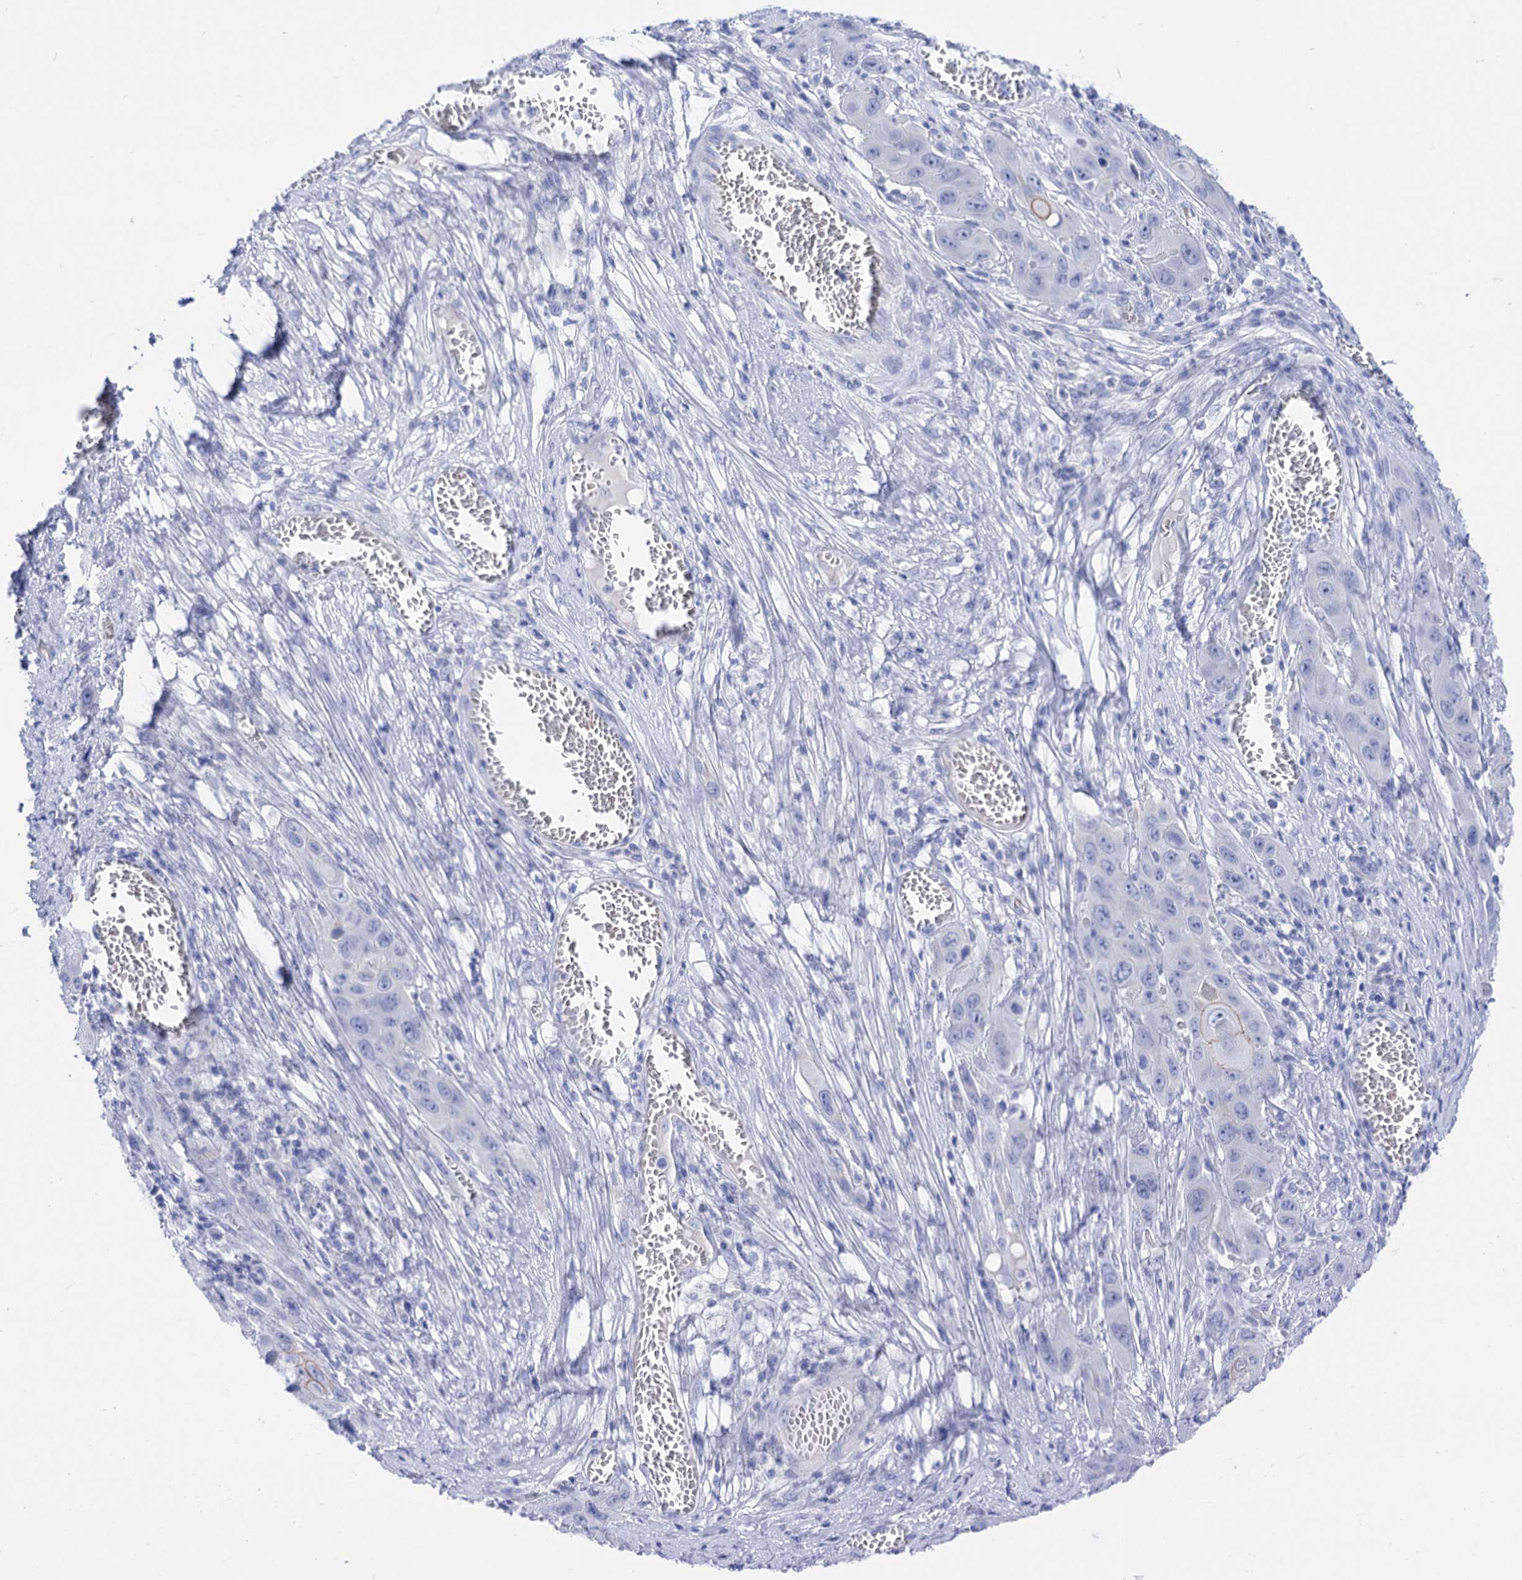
{"staining": {"intensity": "negative", "quantity": "none", "location": "none"}, "tissue": "skin cancer", "cell_type": "Tumor cells", "image_type": "cancer", "snomed": [{"axis": "morphology", "description": "Squamous cell carcinoma, NOS"}, {"axis": "topography", "description": "Skin"}], "caption": "Tumor cells are negative for protein expression in human skin squamous cell carcinoma.", "gene": "YARS2", "patient": {"sex": "male", "age": 55}}